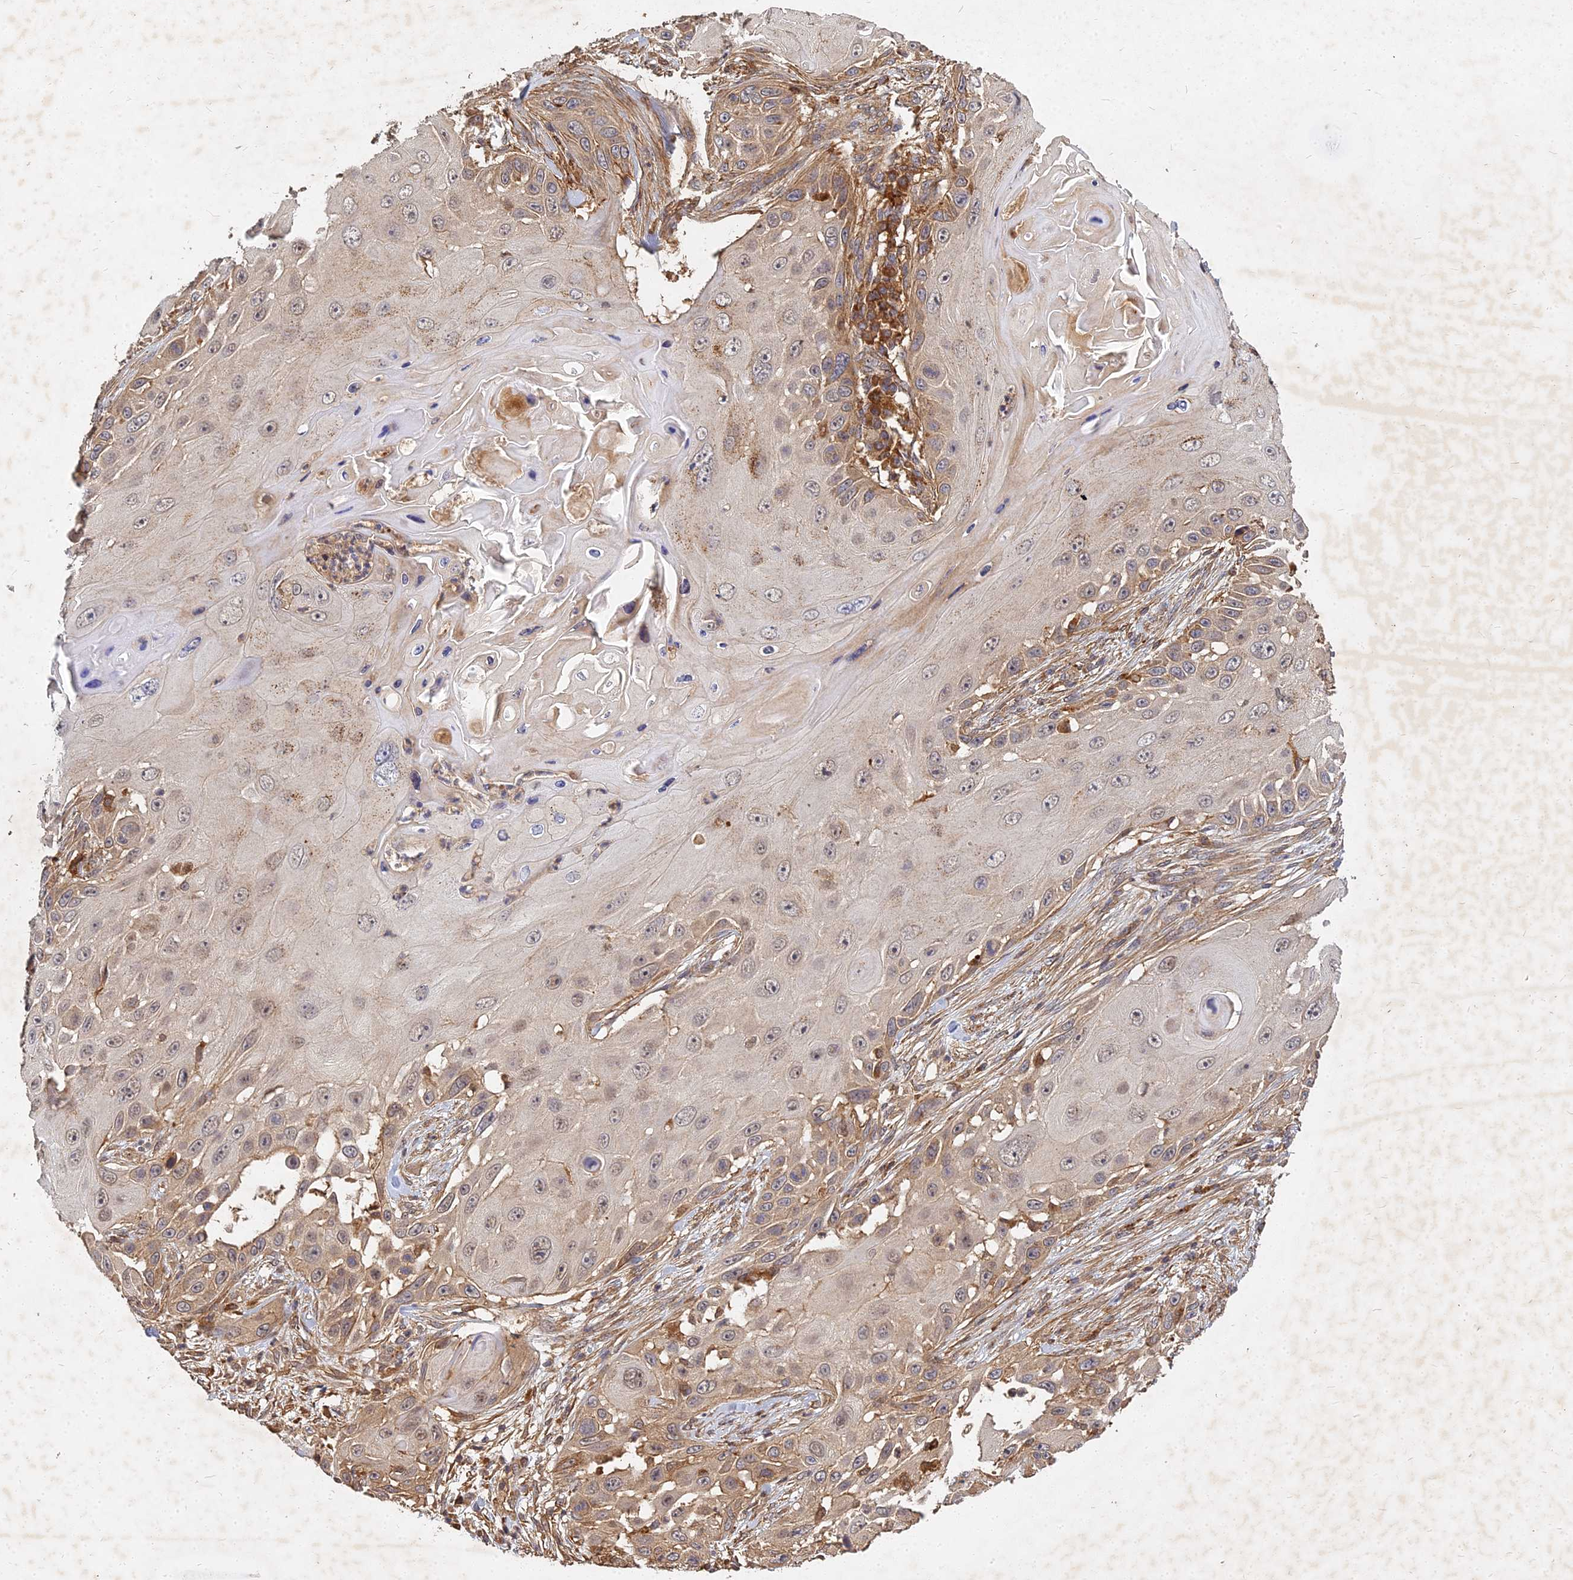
{"staining": {"intensity": "moderate", "quantity": "25%-75%", "location": "cytoplasmic/membranous"}, "tissue": "skin cancer", "cell_type": "Tumor cells", "image_type": "cancer", "snomed": [{"axis": "morphology", "description": "Squamous cell carcinoma, NOS"}, {"axis": "topography", "description": "Skin"}], "caption": "Squamous cell carcinoma (skin) tissue shows moderate cytoplasmic/membranous positivity in about 25%-75% of tumor cells", "gene": "UBE2W", "patient": {"sex": "female", "age": 44}}